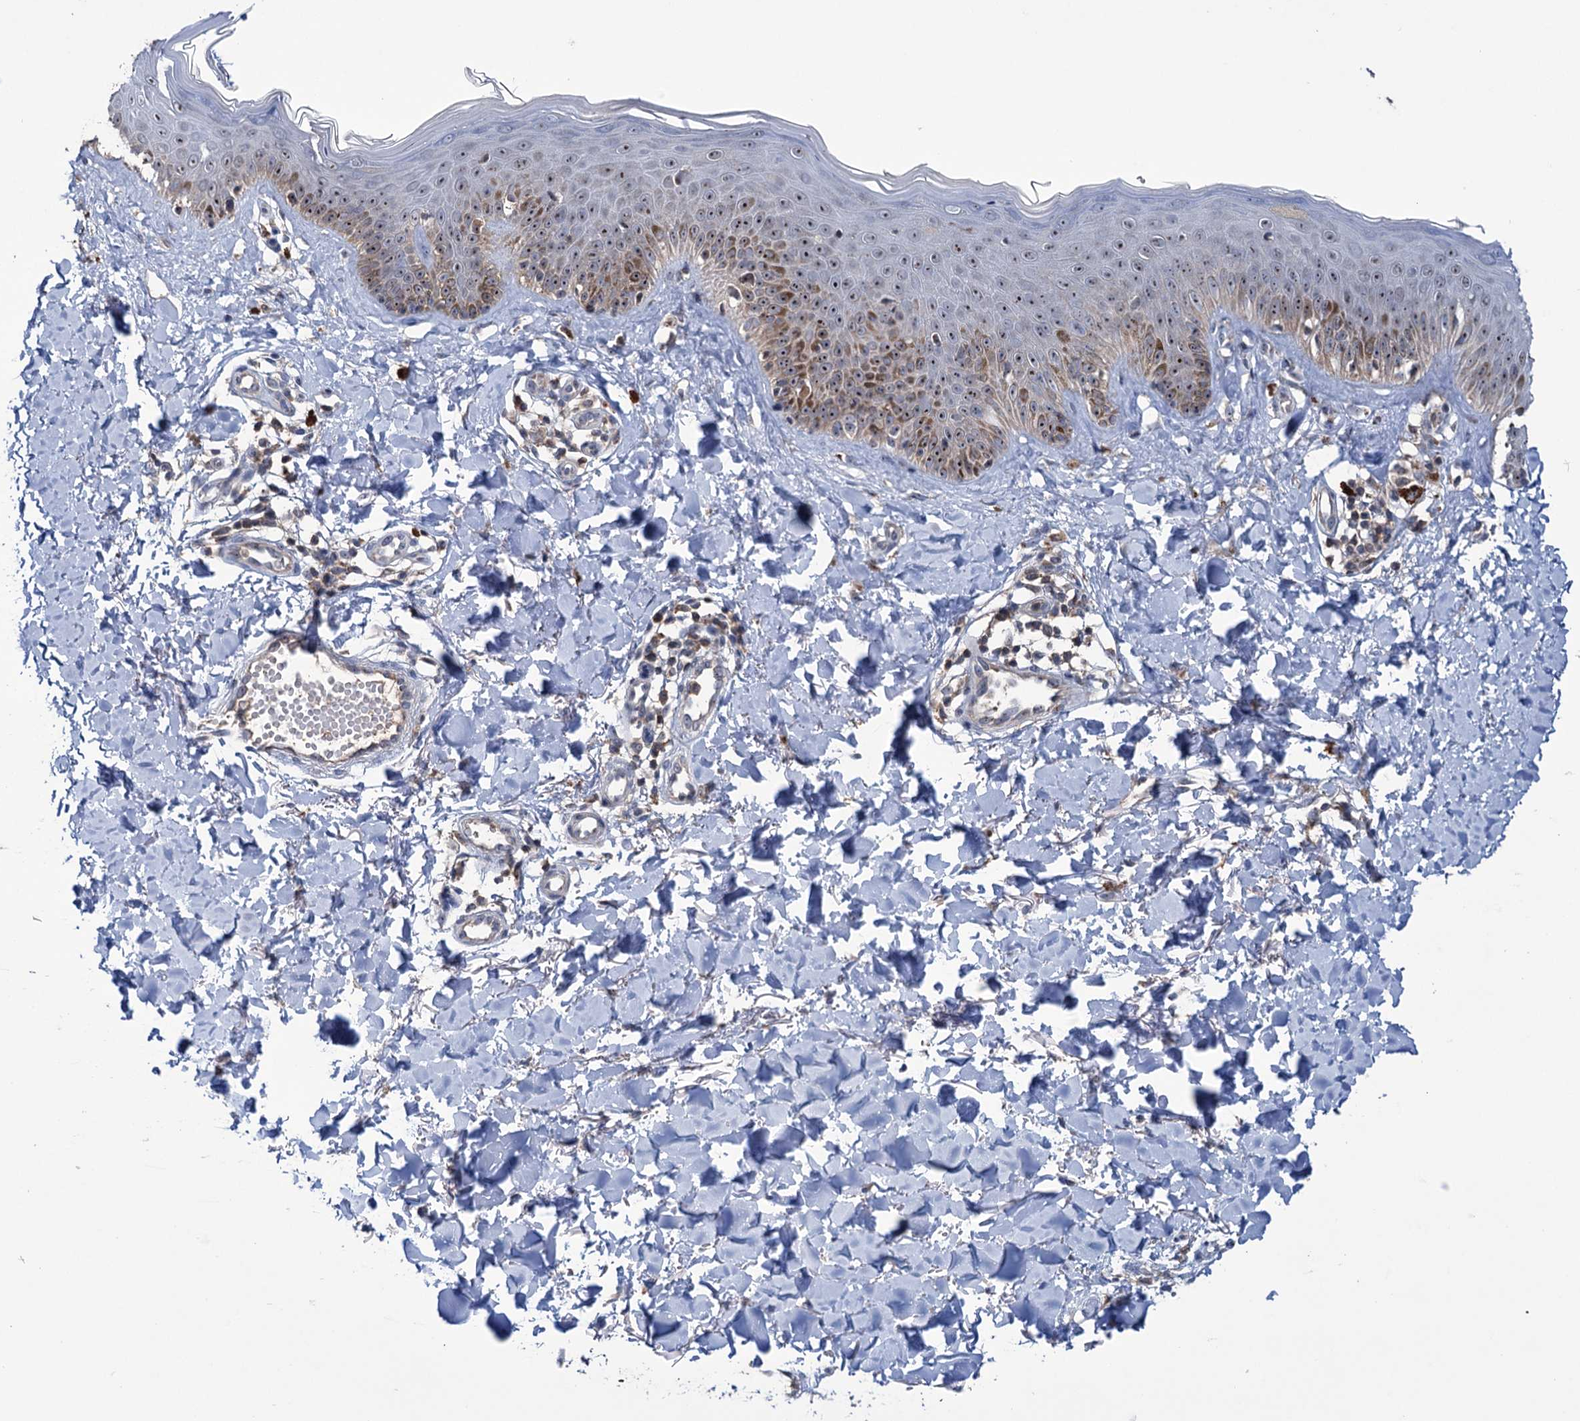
{"staining": {"intensity": "negative", "quantity": "none", "location": "none"}, "tissue": "skin", "cell_type": "Fibroblasts", "image_type": "normal", "snomed": [{"axis": "morphology", "description": "Normal tissue, NOS"}, {"axis": "topography", "description": "Skin"}], "caption": "Human skin stained for a protein using immunohistochemistry exhibits no expression in fibroblasts.", "gene": "HTR3B", "patient": {"sex": "male", "age": 52}}